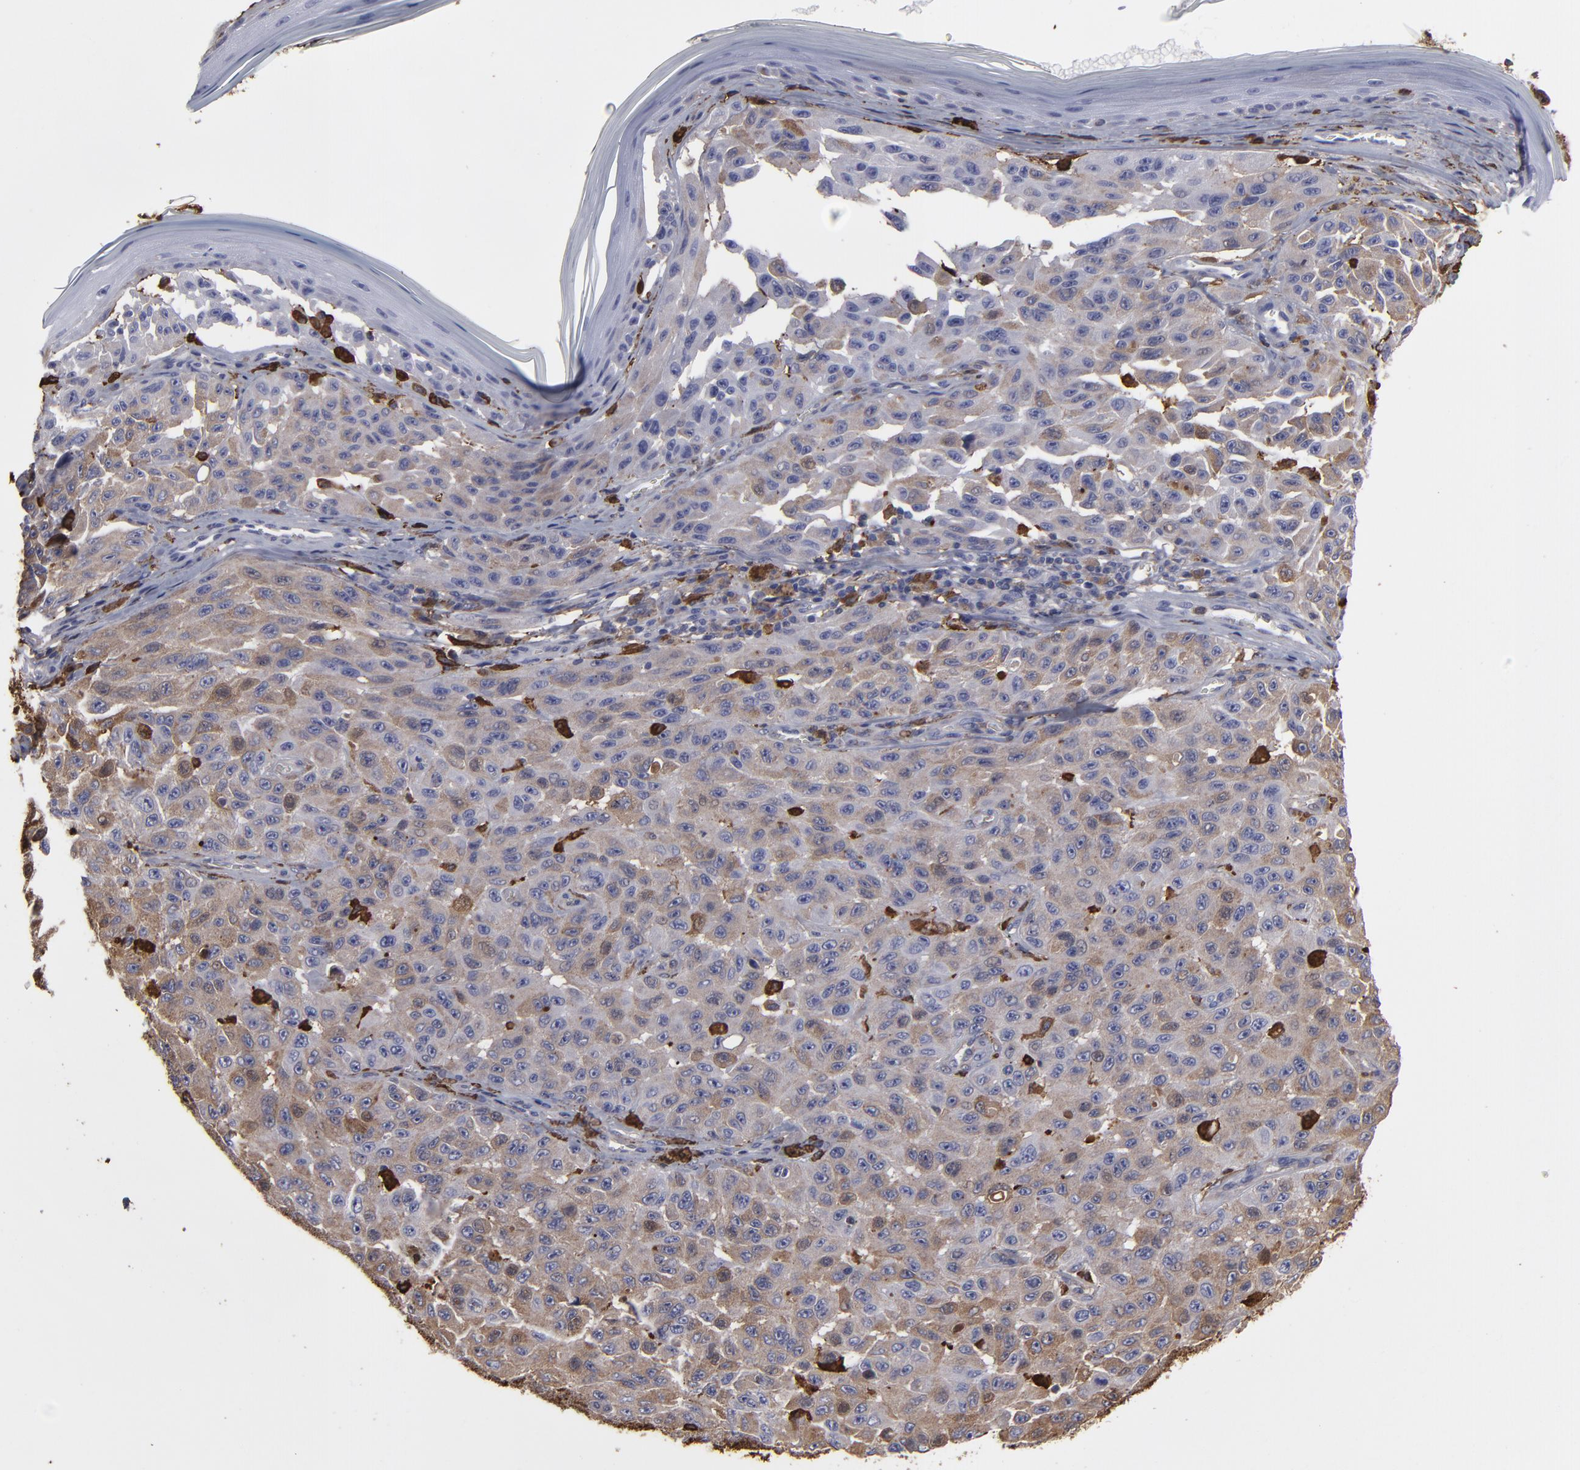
{"staining": {"intensity": "weak", "quantity": ">75%", "location": "cytoplasmic/membranous"}, "tissue": "melanoma", "cell_type": "Tumor cells", "image_type": "cancer", "snomed": [{"axis": "morphology", "description": "Malignant melanoma, NOS"}, {"axis": "topography", "description": "Skin"}], "caption": "A high-resolution image shows immunohistochemistry (IHC) staining of malignant melanoma, which shows weak cytoplasmic/membranous staining in about >75% of tumor cells. (DAB = brown stain, brightfield microscopy at high magnification).", "gene": "ODC1", "patient": {"sex": "male", "age": 30}}